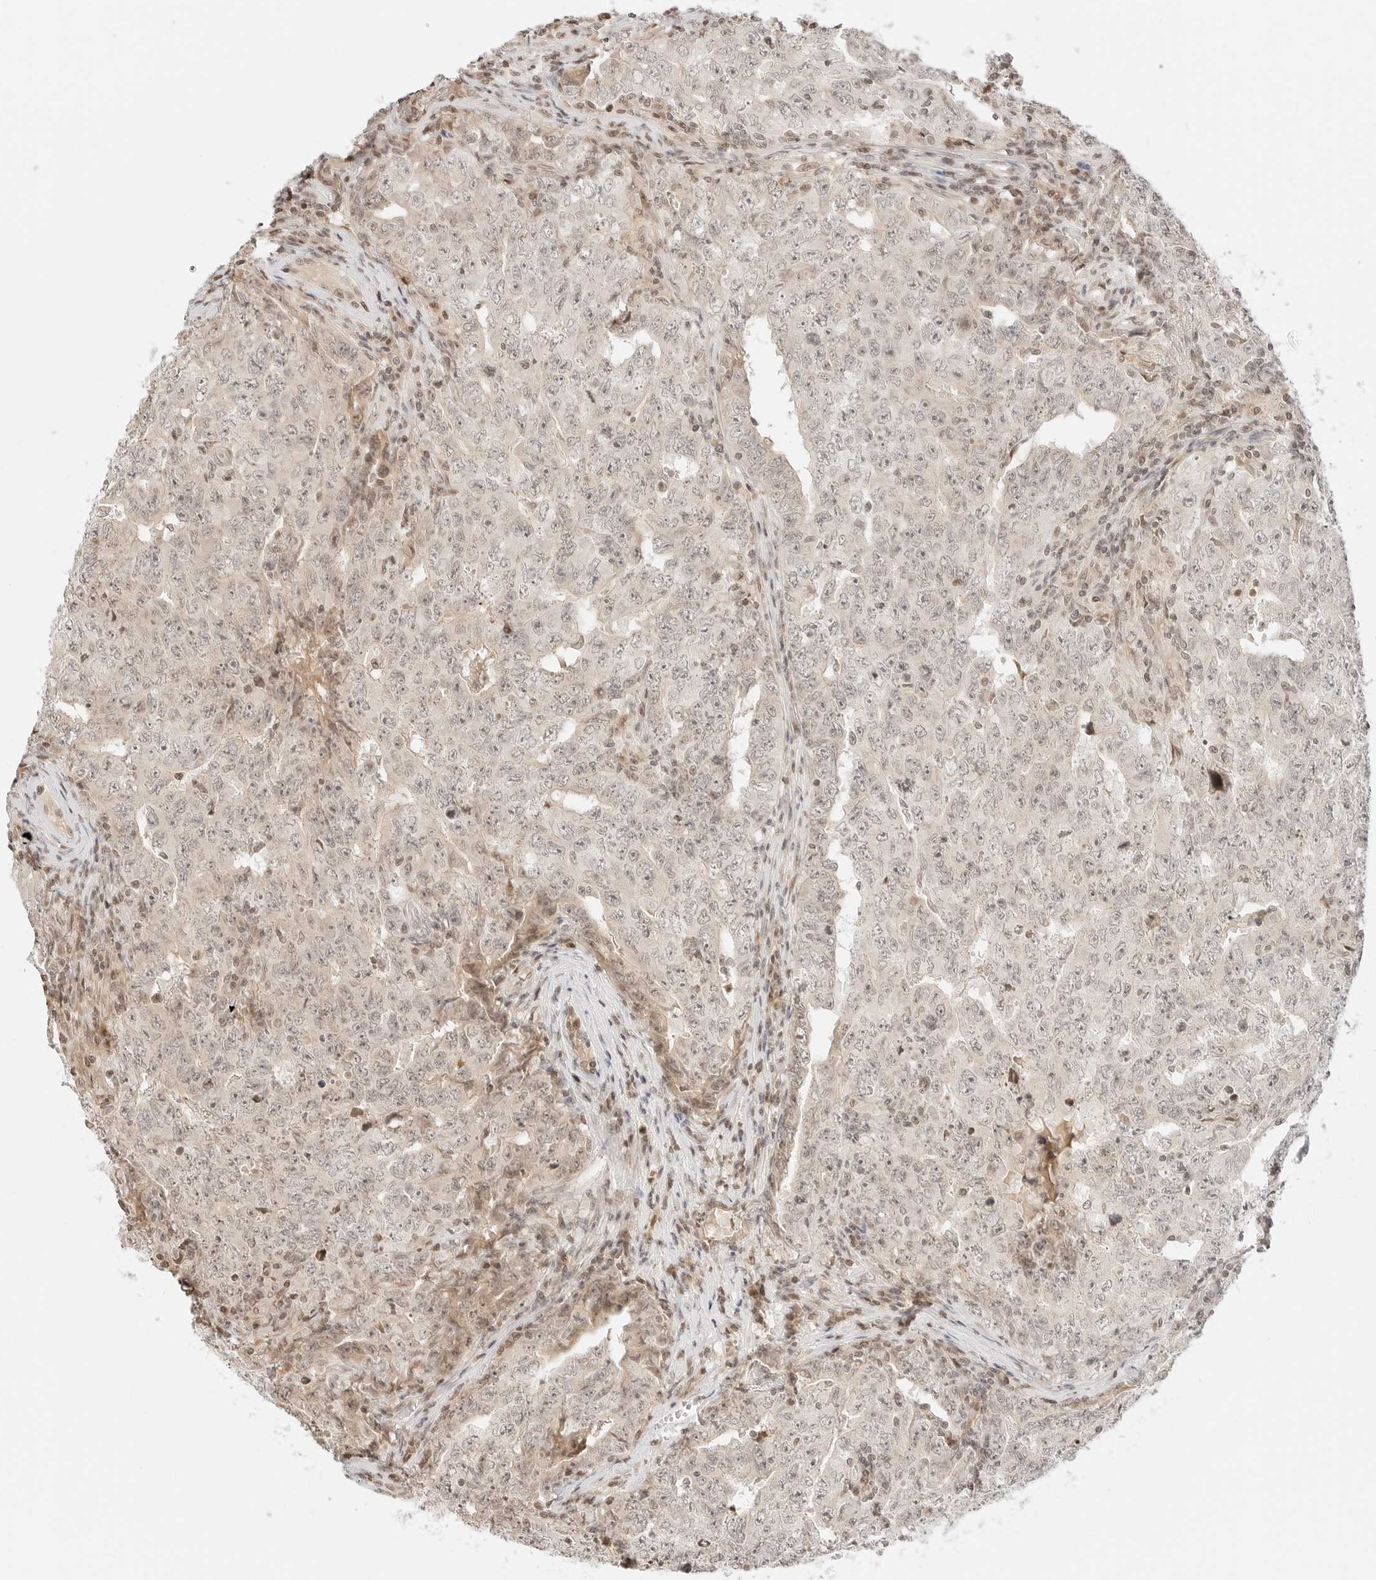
{"staining": {"intensity": "negative", "quantity": "none", "location": "none"}, "tissue": "testis cancer", "cell_type": "Tumor cells", "image_type": "cancer", "snomed": [{"axis": "morphology", "description": "Carcinoma, Embryonal, NOS"}, {"axis": "topography", "description": "Testis"}], "caption": "This is a micrograph of immunohistochemistry staining of testis cancer, which shows no positivity in tumor cells. (Brightfield microscopy of DAB immunohistochemistry at high magnification).", "gene": "RPS6KL1", "patient": {"sex": "male", "age": 26}}